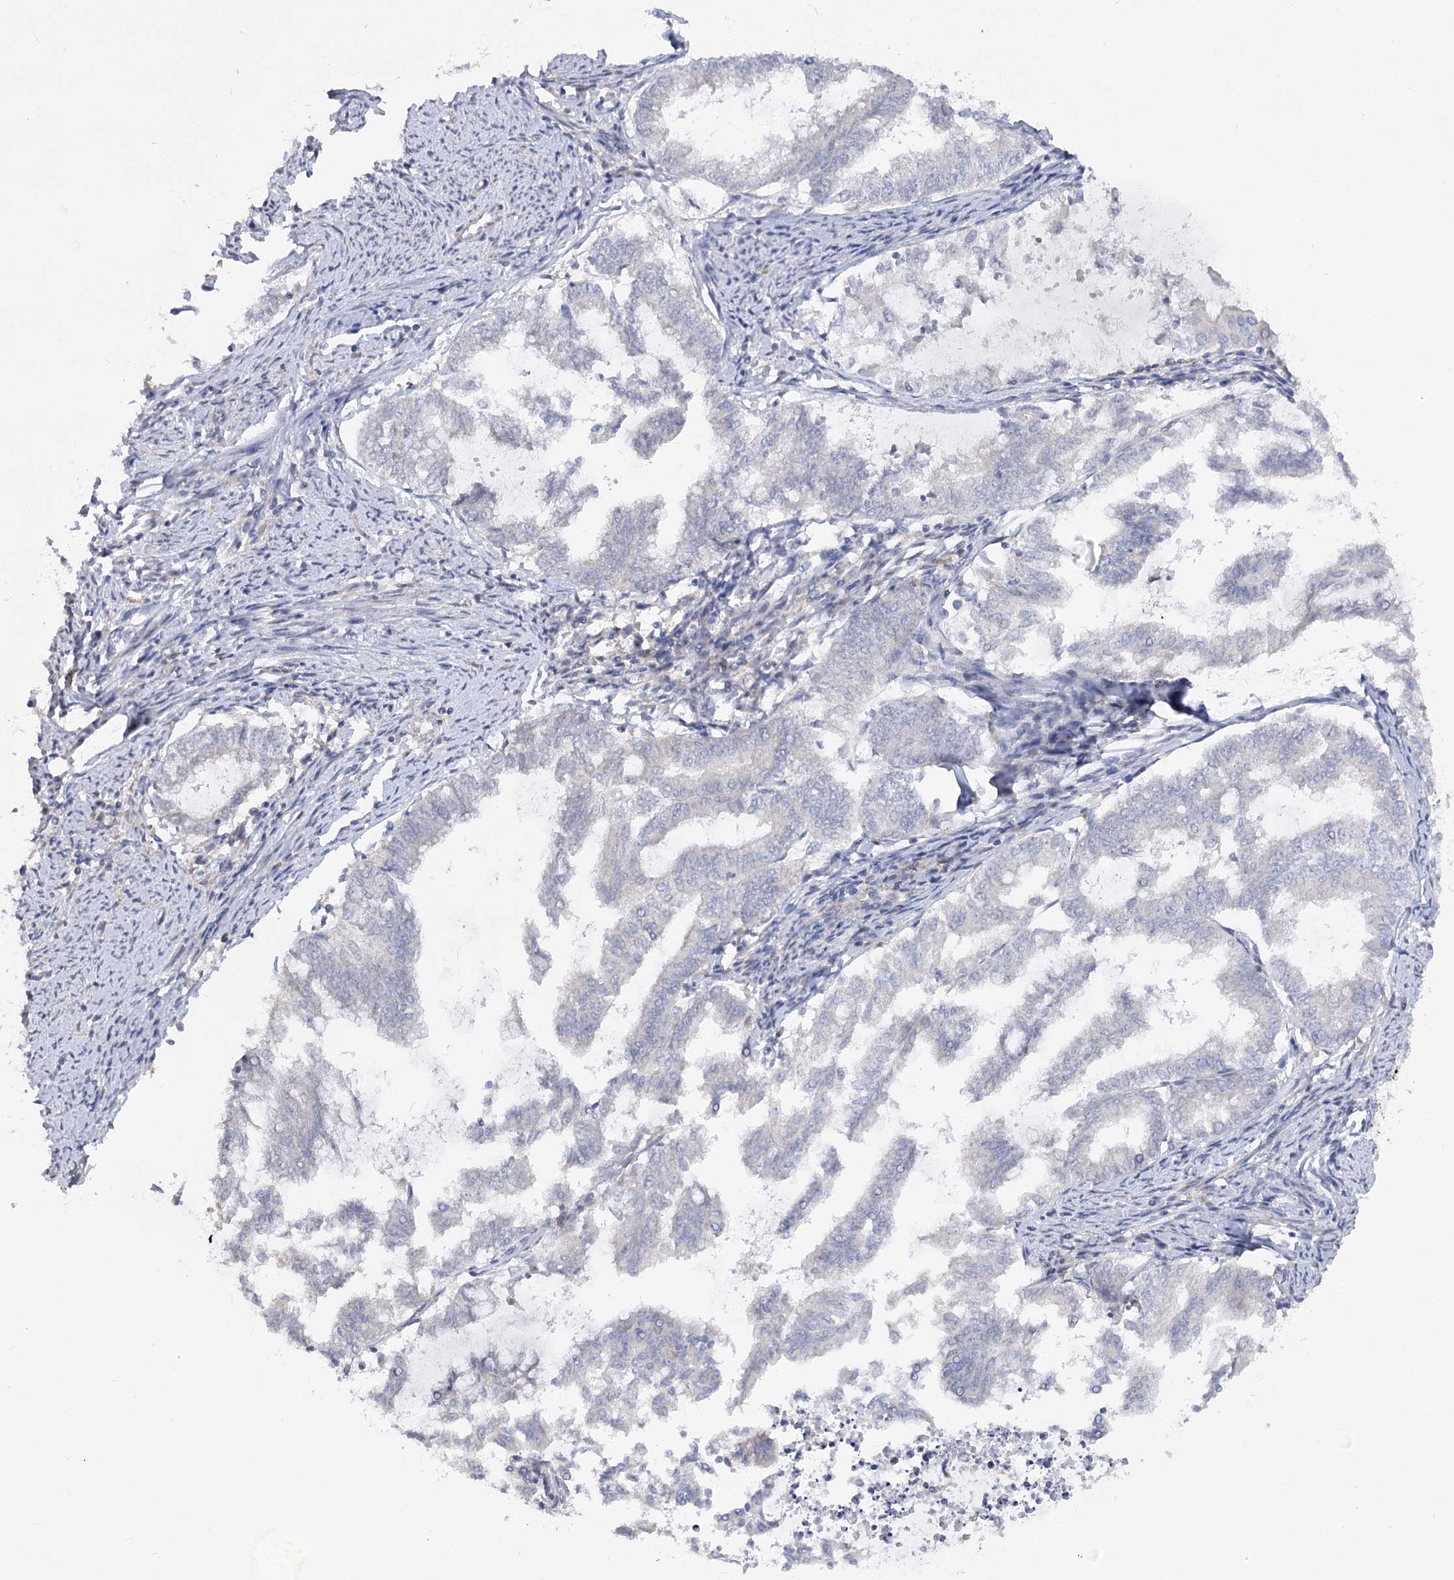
{"staining": {"intensity": "negative", "quantity": "none", "location": "none"}, "tissue": "endometrial cancer", "cell_type": "Tumor cells", "image_type": "cancer", "snomed": [{"axis": "morphology", "description": "Adenocarcinoma, NOS"}, {"axis": "topography", "description": "Endometrium"}], "caption": "This is an immunohistochemistry (IHC) histopathology image of endometrial adenocarcinoma. There is no positivity in tumor cells.", "gene": "SCN11A", "patient": {"sex": "female", "age": 79}}